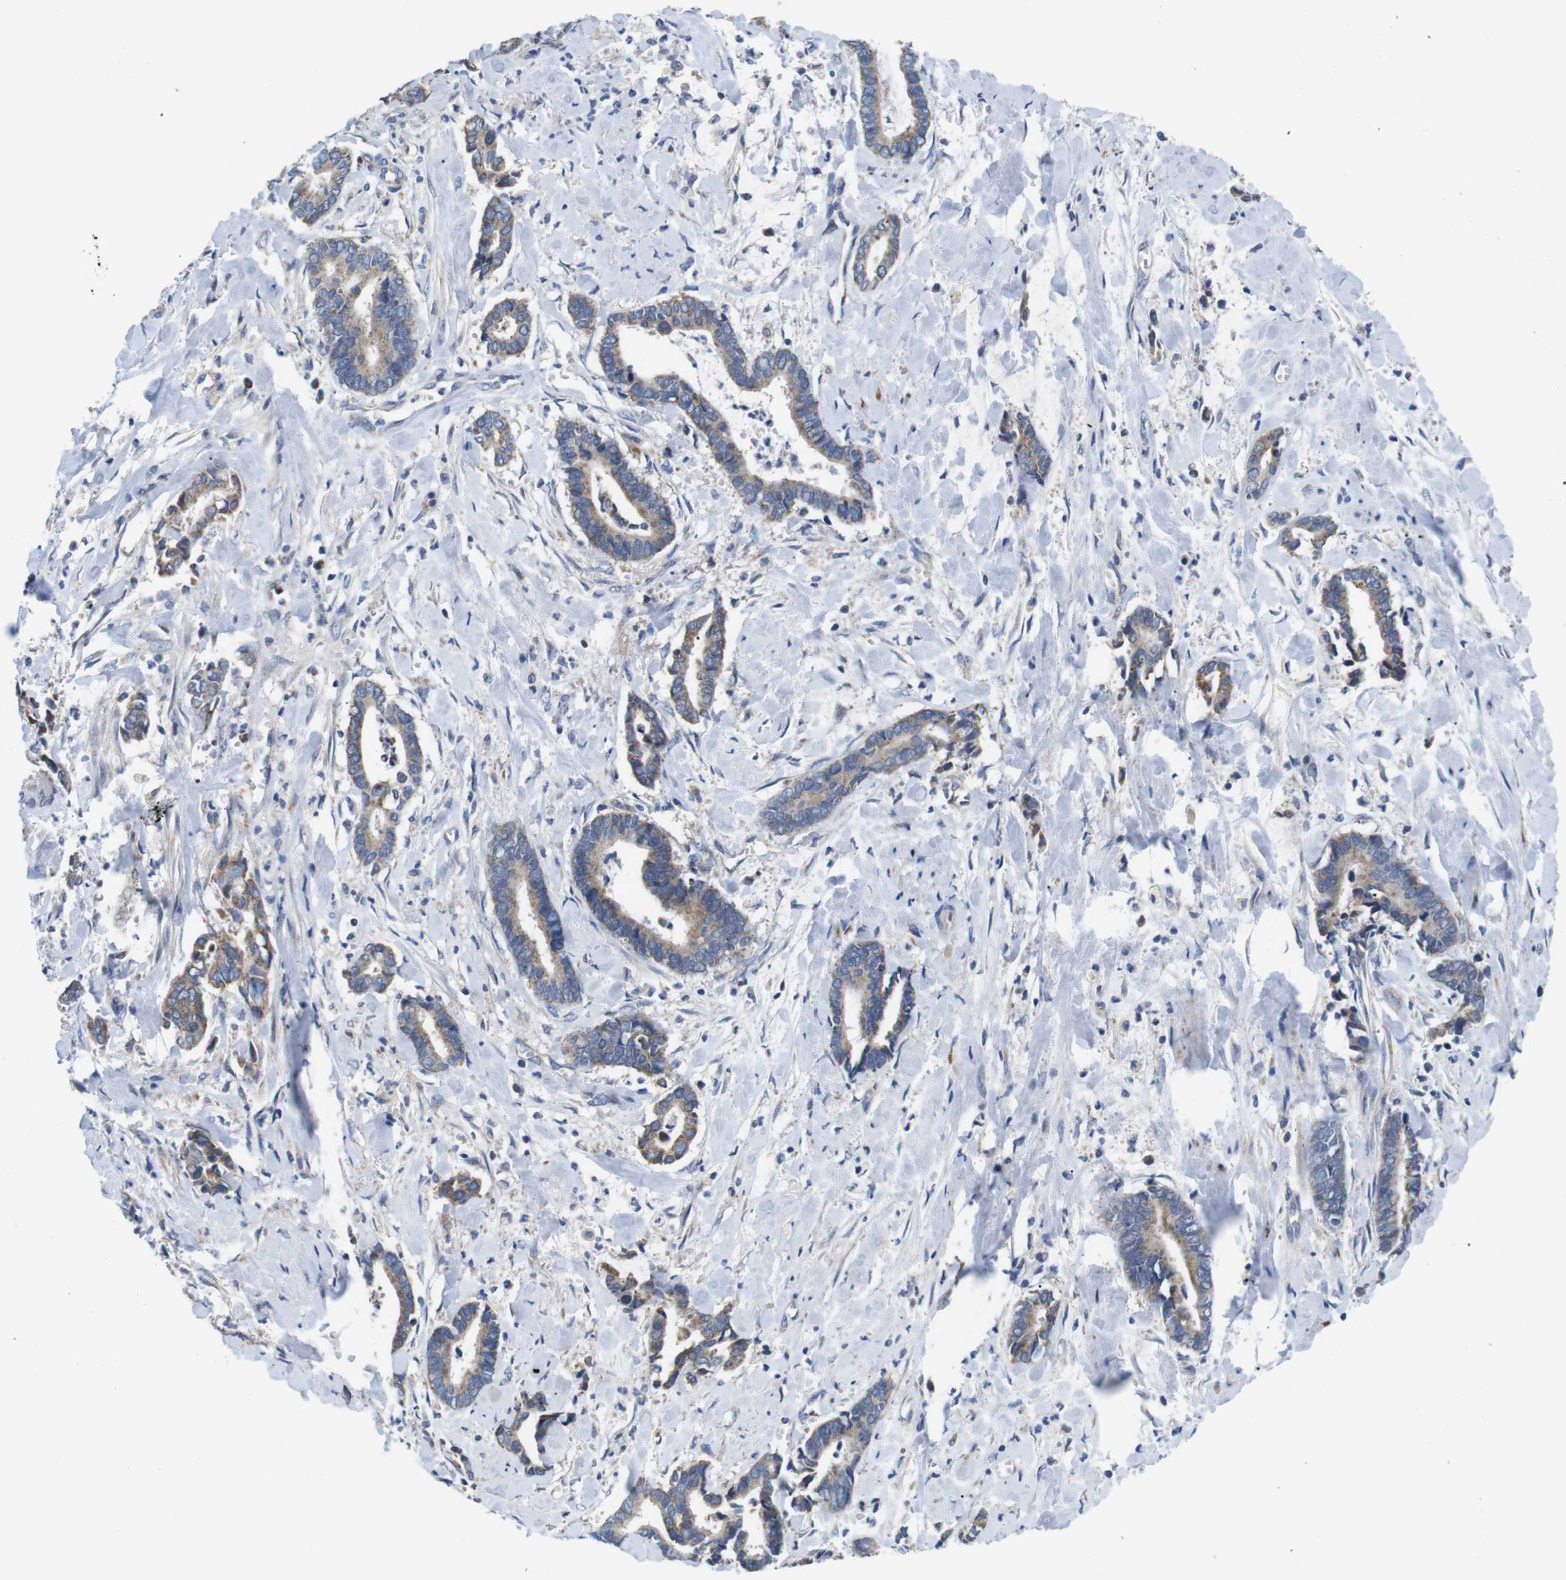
{"staining": {"intensity": "moderate", "quantity": ">75%", "location": "cytoplasmic/membranous"}, "tissue": "cervical cancer", "cell_type": "Tumor cells", "image_type": "cancer", "snomed": [{"axis": "morphology", "description": "Adenocarcinoma, NOS"}, {"axis": "topography", "description": "Cervix"}], "caption": "Immunohistochemistry (IHC) of human adenocarcinoma (cervical) reveals medium levels of moderate cytoplasmic/membranous positivity in approximately >75% of tumor cells.", "gene": "F2RL1", "patient": {"sex": "female", "age": 44}}